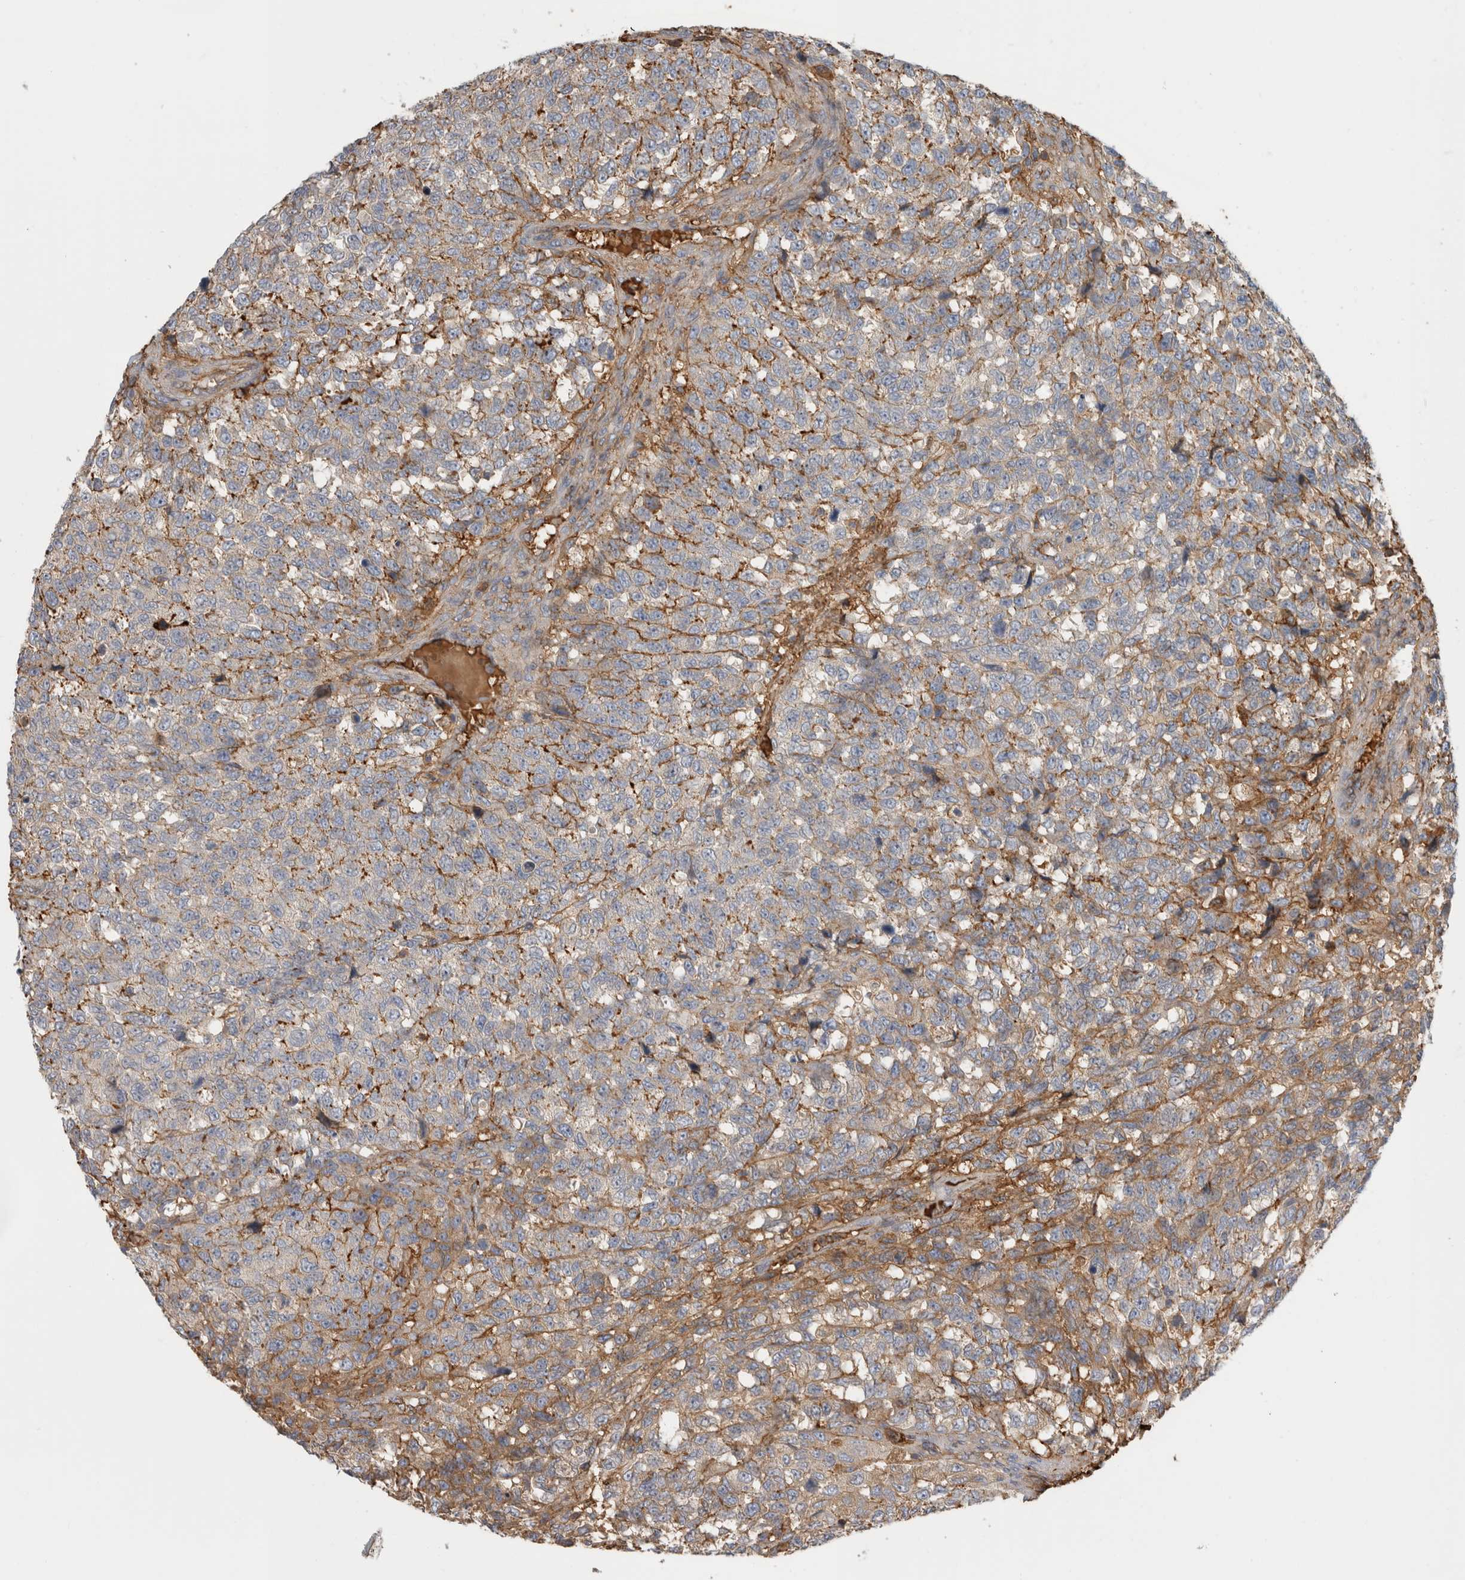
{"staining": {"intensity": "weak", "quantity": "<25%", "location": "cytoplasmic/membranous"}, "tissue": "testis cancer", "cell_type": "Tumor cells", "image_type": "cancer", "snomed": [{"axis": "morphology", "description": "Seminoma, NOS"}, {"axis": "topography", "description": "Testis"}], "caption": "Protein analysis of testis cancer exhibits no significant expression in tumor cells. (Stains: DAB immunohistochemistry (IHC) with hematoxylin counter stain, Microscopy: brightfield microscopy at high magnification).", "gene": "TBCE", "patient": {"sex": "male", "age": 59}}